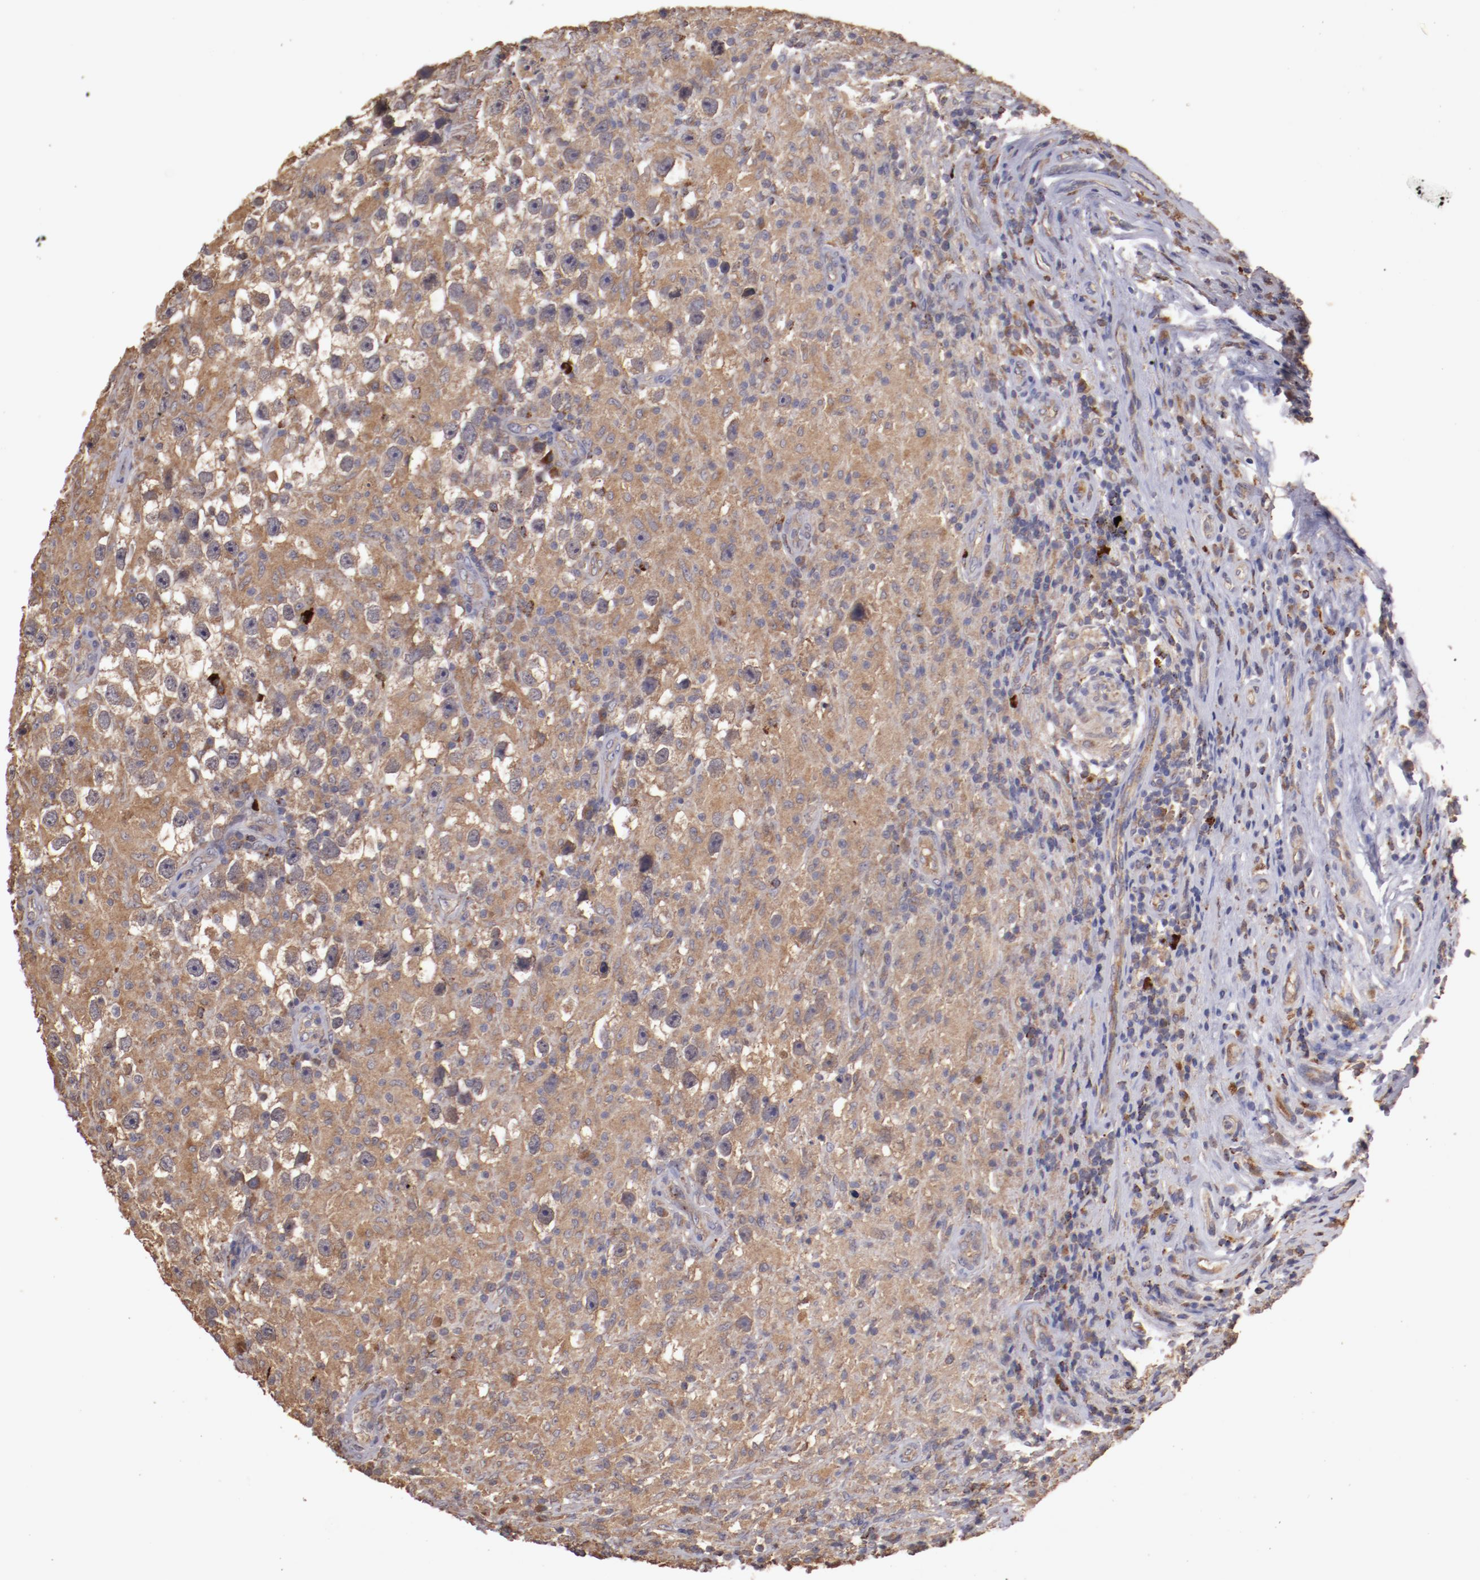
{"staining": {"intensity": "moderate", "quantity": ">75%", "location": "cytoplasmic/membranous"}, "tissue": "testis cancer", "cell_type": "Tumor cells", "image_type": "cancer", "snomed": [{"axis": "morphology", "description": "Seminoma, NOS"}, {"axis": "topography", "description": "Testis"}], "caption": "IHC micrograph of seminoma (testis) stained for a protein (brown), which reveals medium levels of moderate cytoplasmic/membranous staining in approximately >75% of tumor cells.", "gene": "SRRD", "patient": {"sex": "male", "age": 34}}